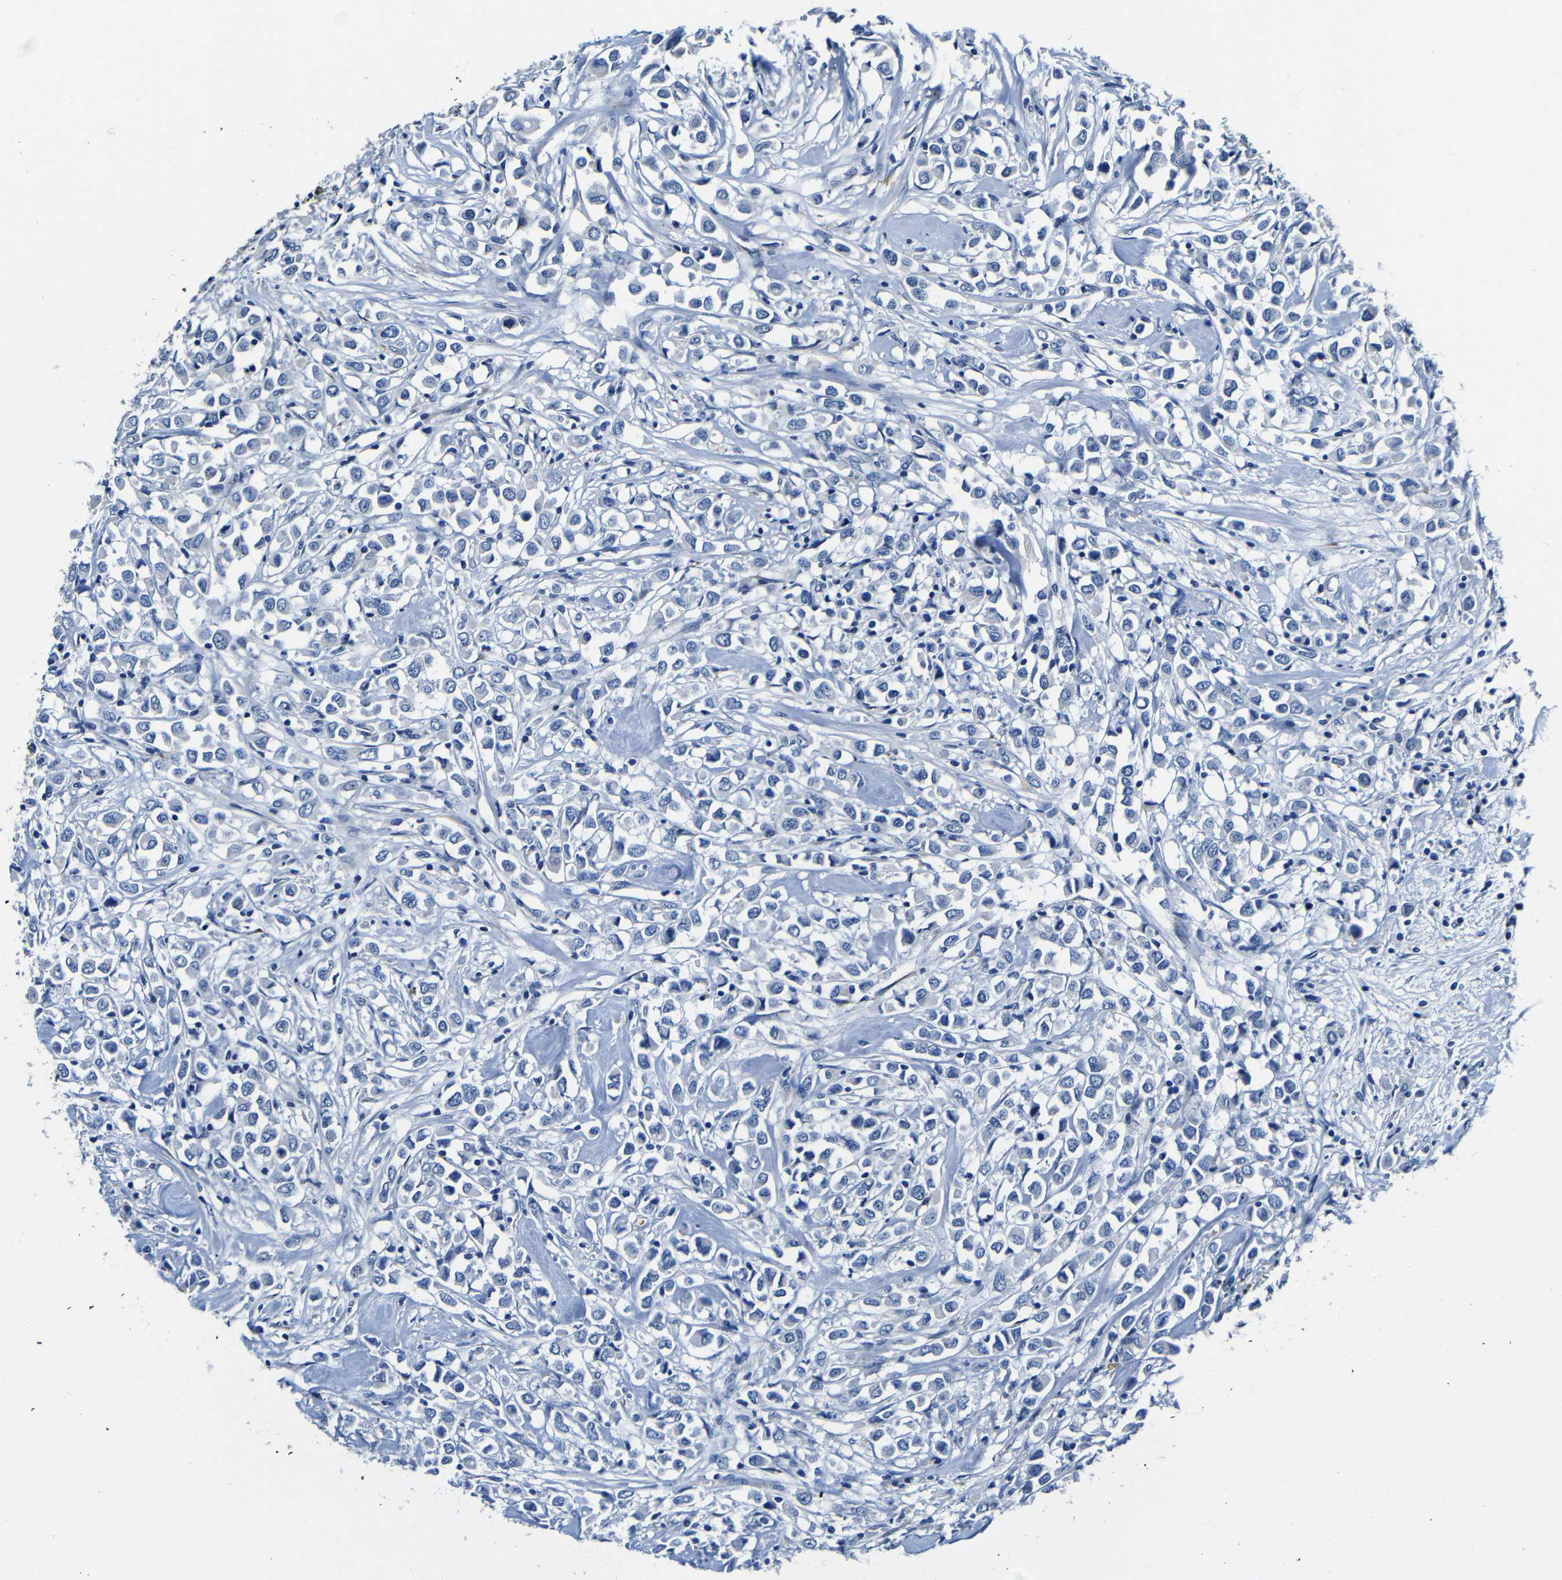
{"staining": {"intensity": "negative", "quantity": "none", "location": "none"}, "tissue": "breast cancer", "cell_type": "Tumor cells", "image_type": "cancer", "snomed": [{"axis": "morphology", "description": "Duct carcinoma"}, {"axis": "topography", "description": "Breast"}], "caption": "DAB immunohistochemical staining of intraductal carcinoma (breast) shows no significant staining in tumor cells.", "gene": "TNFAIP1", "patient": {"sex": "female", "age": 61}}